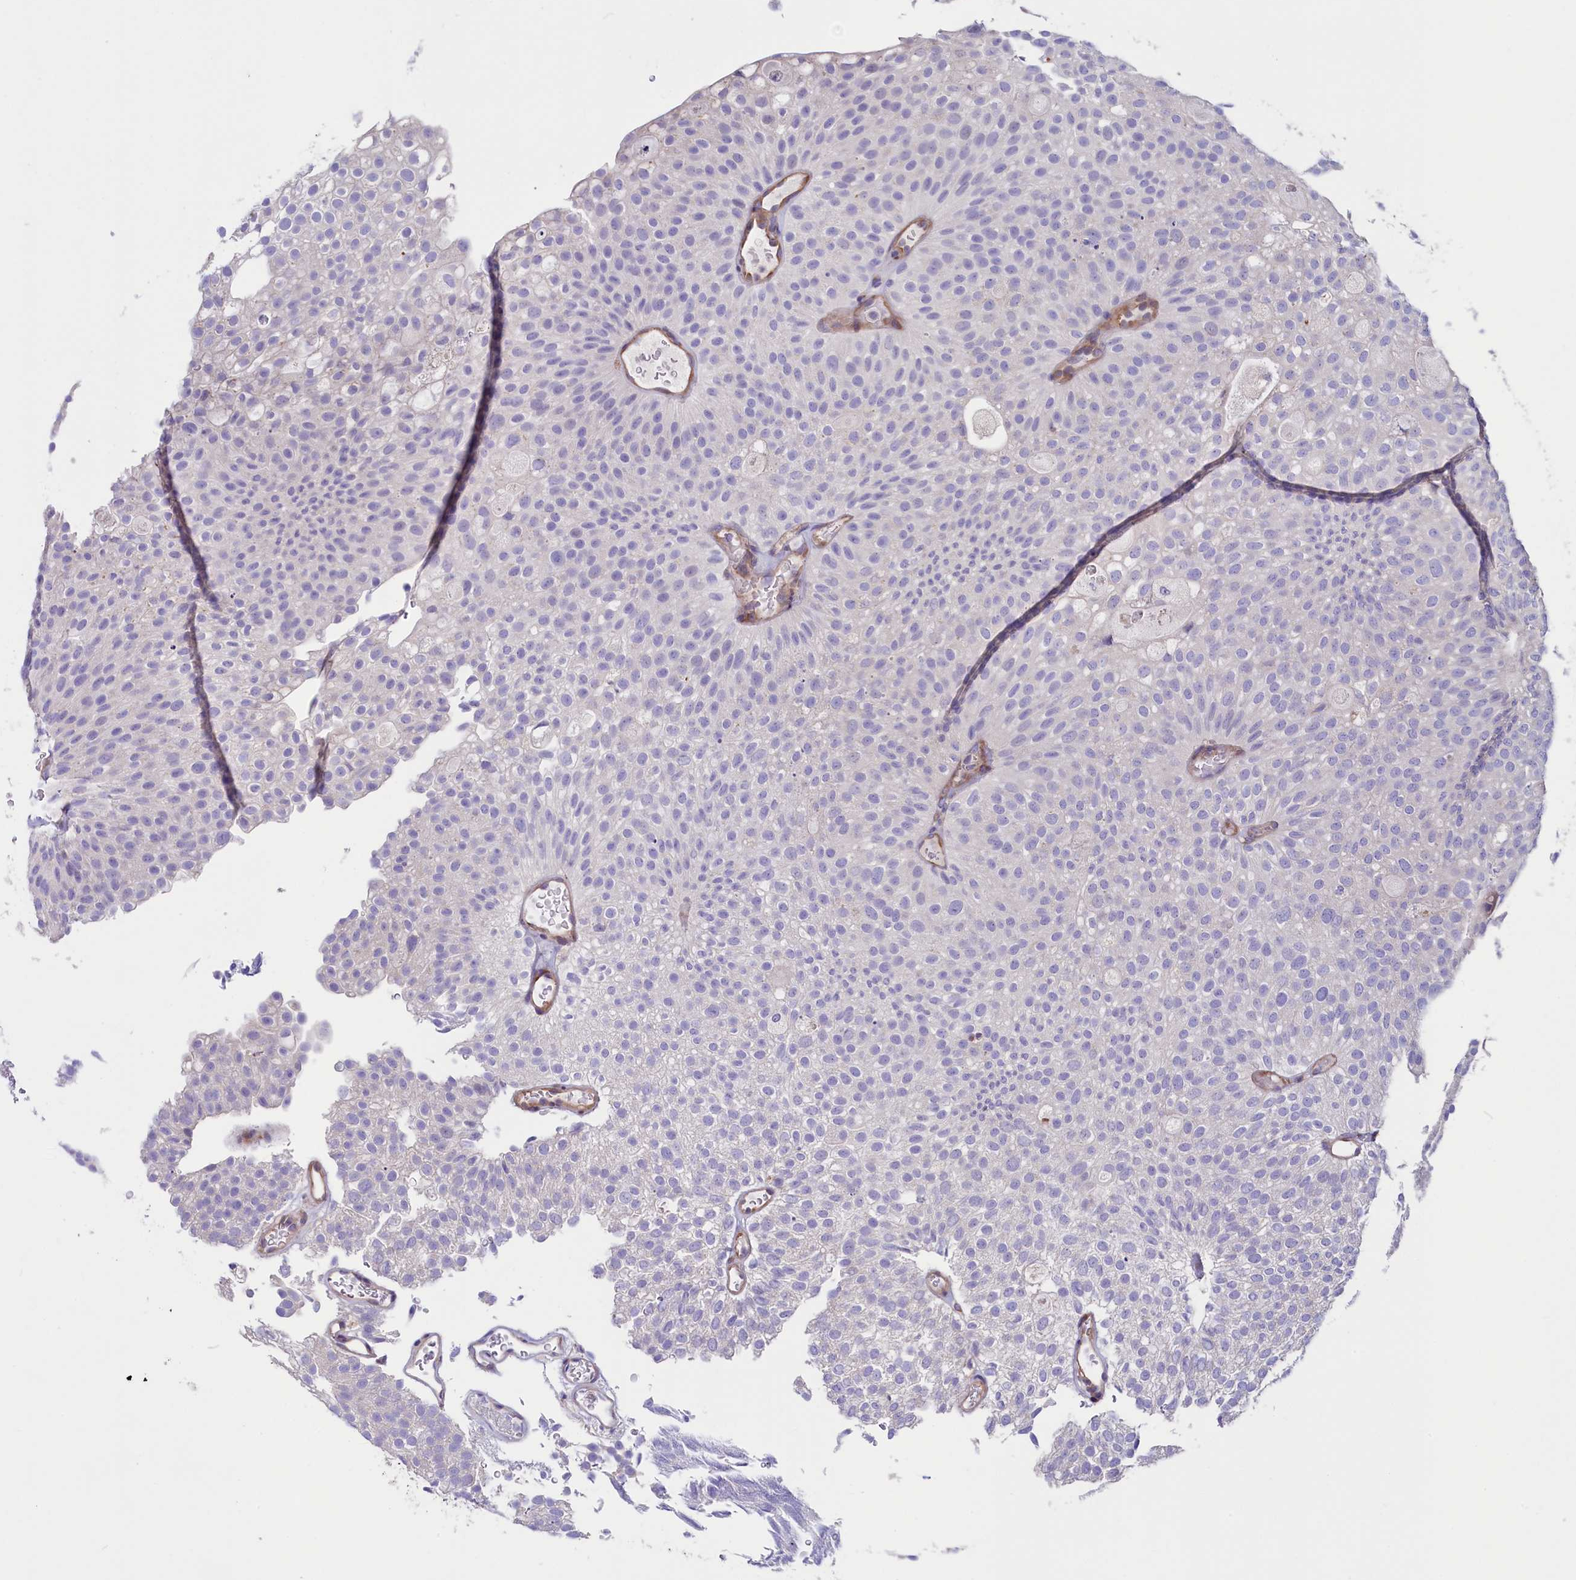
{"staining": {"intensity": "negative", "quantity": "none", "location": "none"}, "tissue": "urothelial cancer", "cell_type": "Tumor cells", "image_type": "cancer", "snomed": [{"axis": "morphology", "description": "Urothelial carcinoma, Low grade"}, {"axis": "topography", "description": "Urinary bladder"}], "caption": "Tumor cells show no significant expression in urothelial carcinoma (low-grade). (Immunohistochemistry, brightfield microscopy, high magnification).", "gene": "GPR108", "patient": {"sex": "male", "age": 78}}